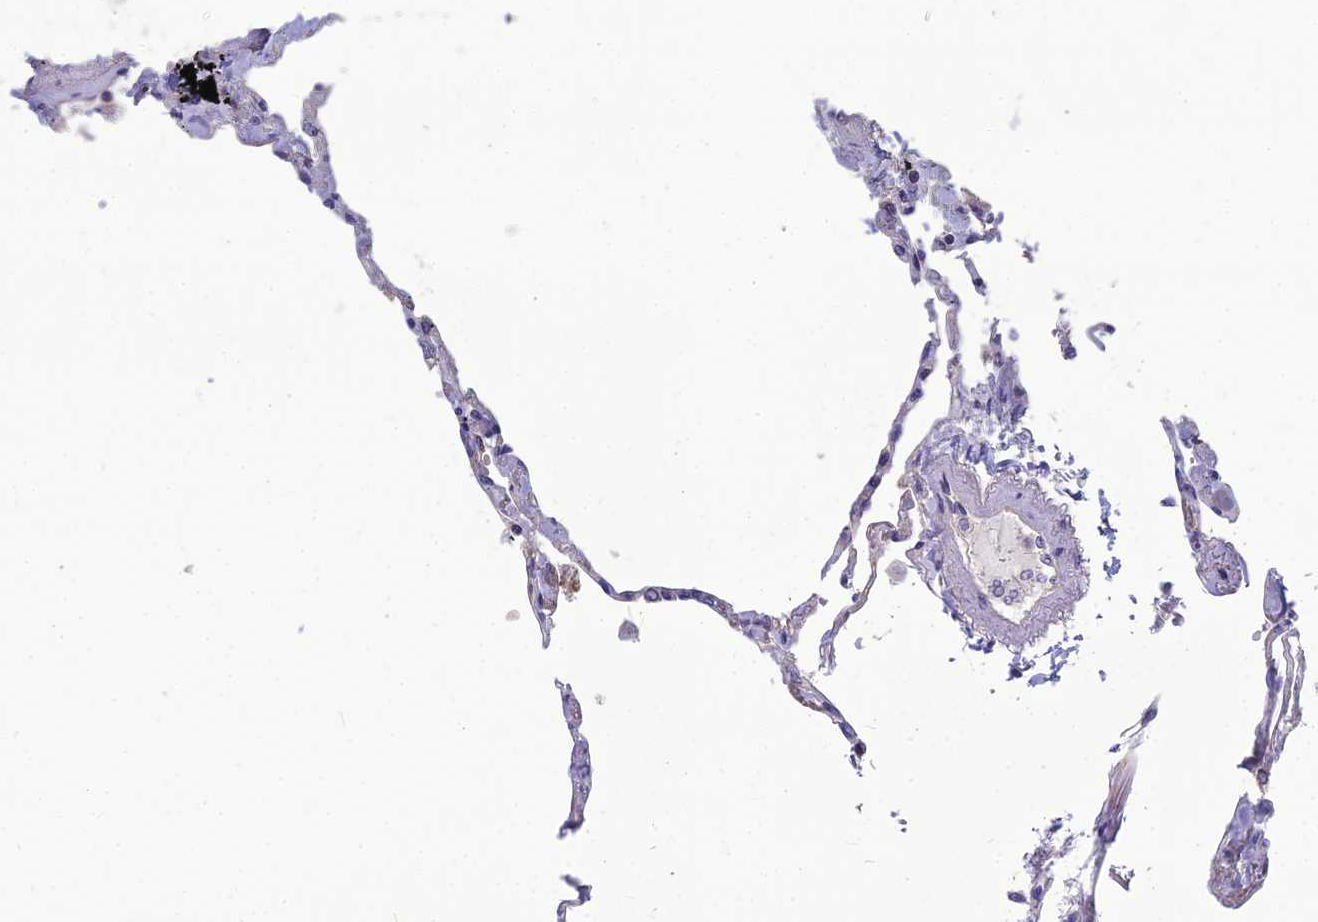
{"staining": {"intensity": "moderate", "quantity": "<25%", "location": "cytoplasmic/membranous"}, "tissue": "lung", "cell_type": "Alveolar cells", "image_type": "normal", "snomed": [{"axis": "morphology", "description": "Normal tissue, NOS"}, {"axis": "topography", "description": "Lung"}], "caption": "Benign lung exhibits moderate cytoplasmic/membranous expression in about <25% of alveolar cells.", "gene": "MVD", "patient": {"sex": "female", "age": 67}}